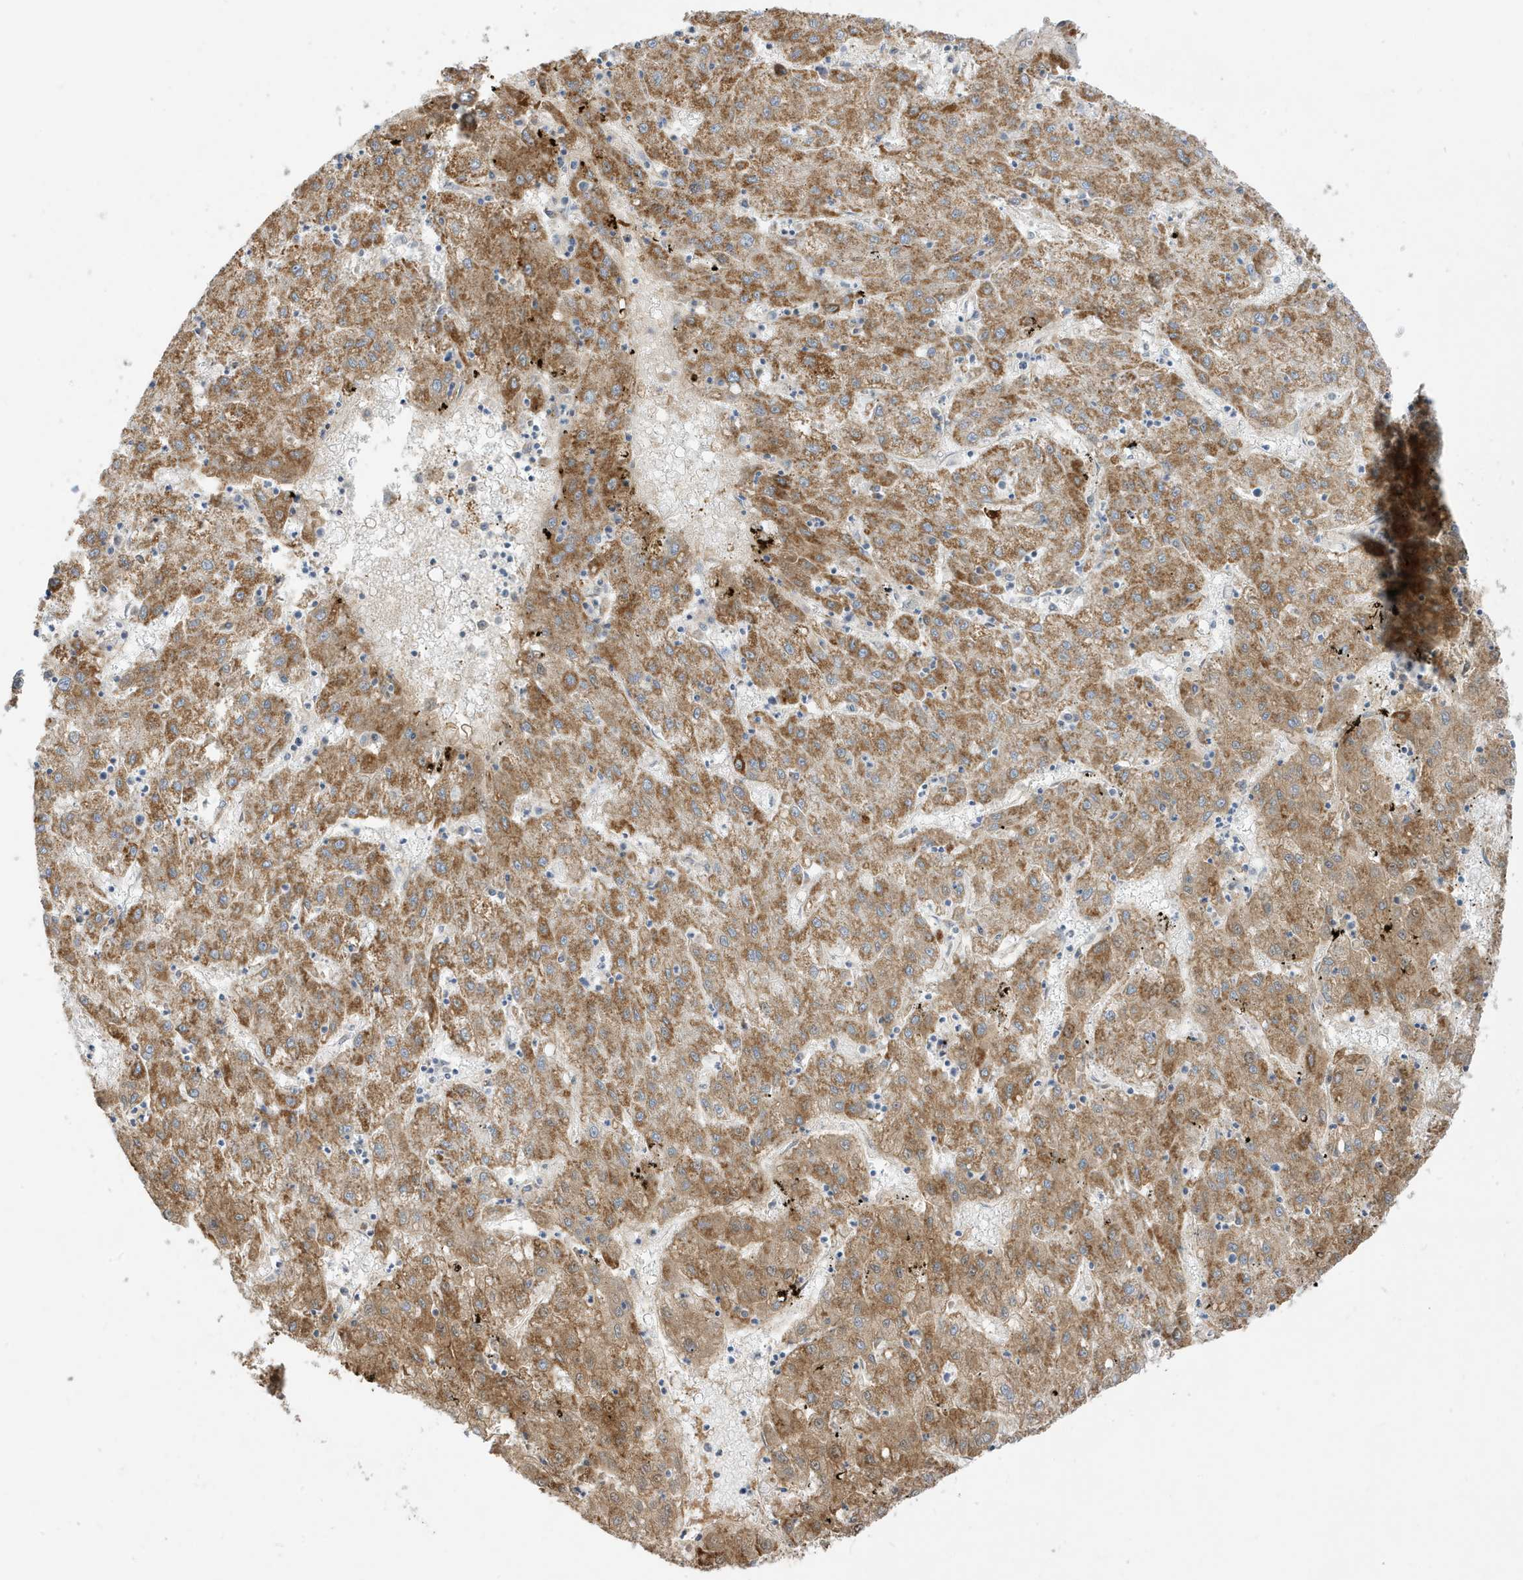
{"staining": {"intensity": "moderate", "quantity": ">75%", "location": "cytoplasmic/membranous"}, "tissue": "liver cancer", "cell_type": "Tumor cells", "image_type": "cancer", "snomed": [{"axis": "morphology", "description": "Carcinoma, Hepatocellular, NOS"}, {"axis": "topography", "description": "Liver"}], "caption": "Liver hepatocellular carcinoma stained for a protein shows moderate cytoplasmic/membranous positivity in tumor cells. The protein of interest is stained brown, and the nuclei are stained in blue (DAB IHC with brightfield microscopy, high magnification).", "gene": "IFT57", "patient": {"sex": "male", "age": 72}}